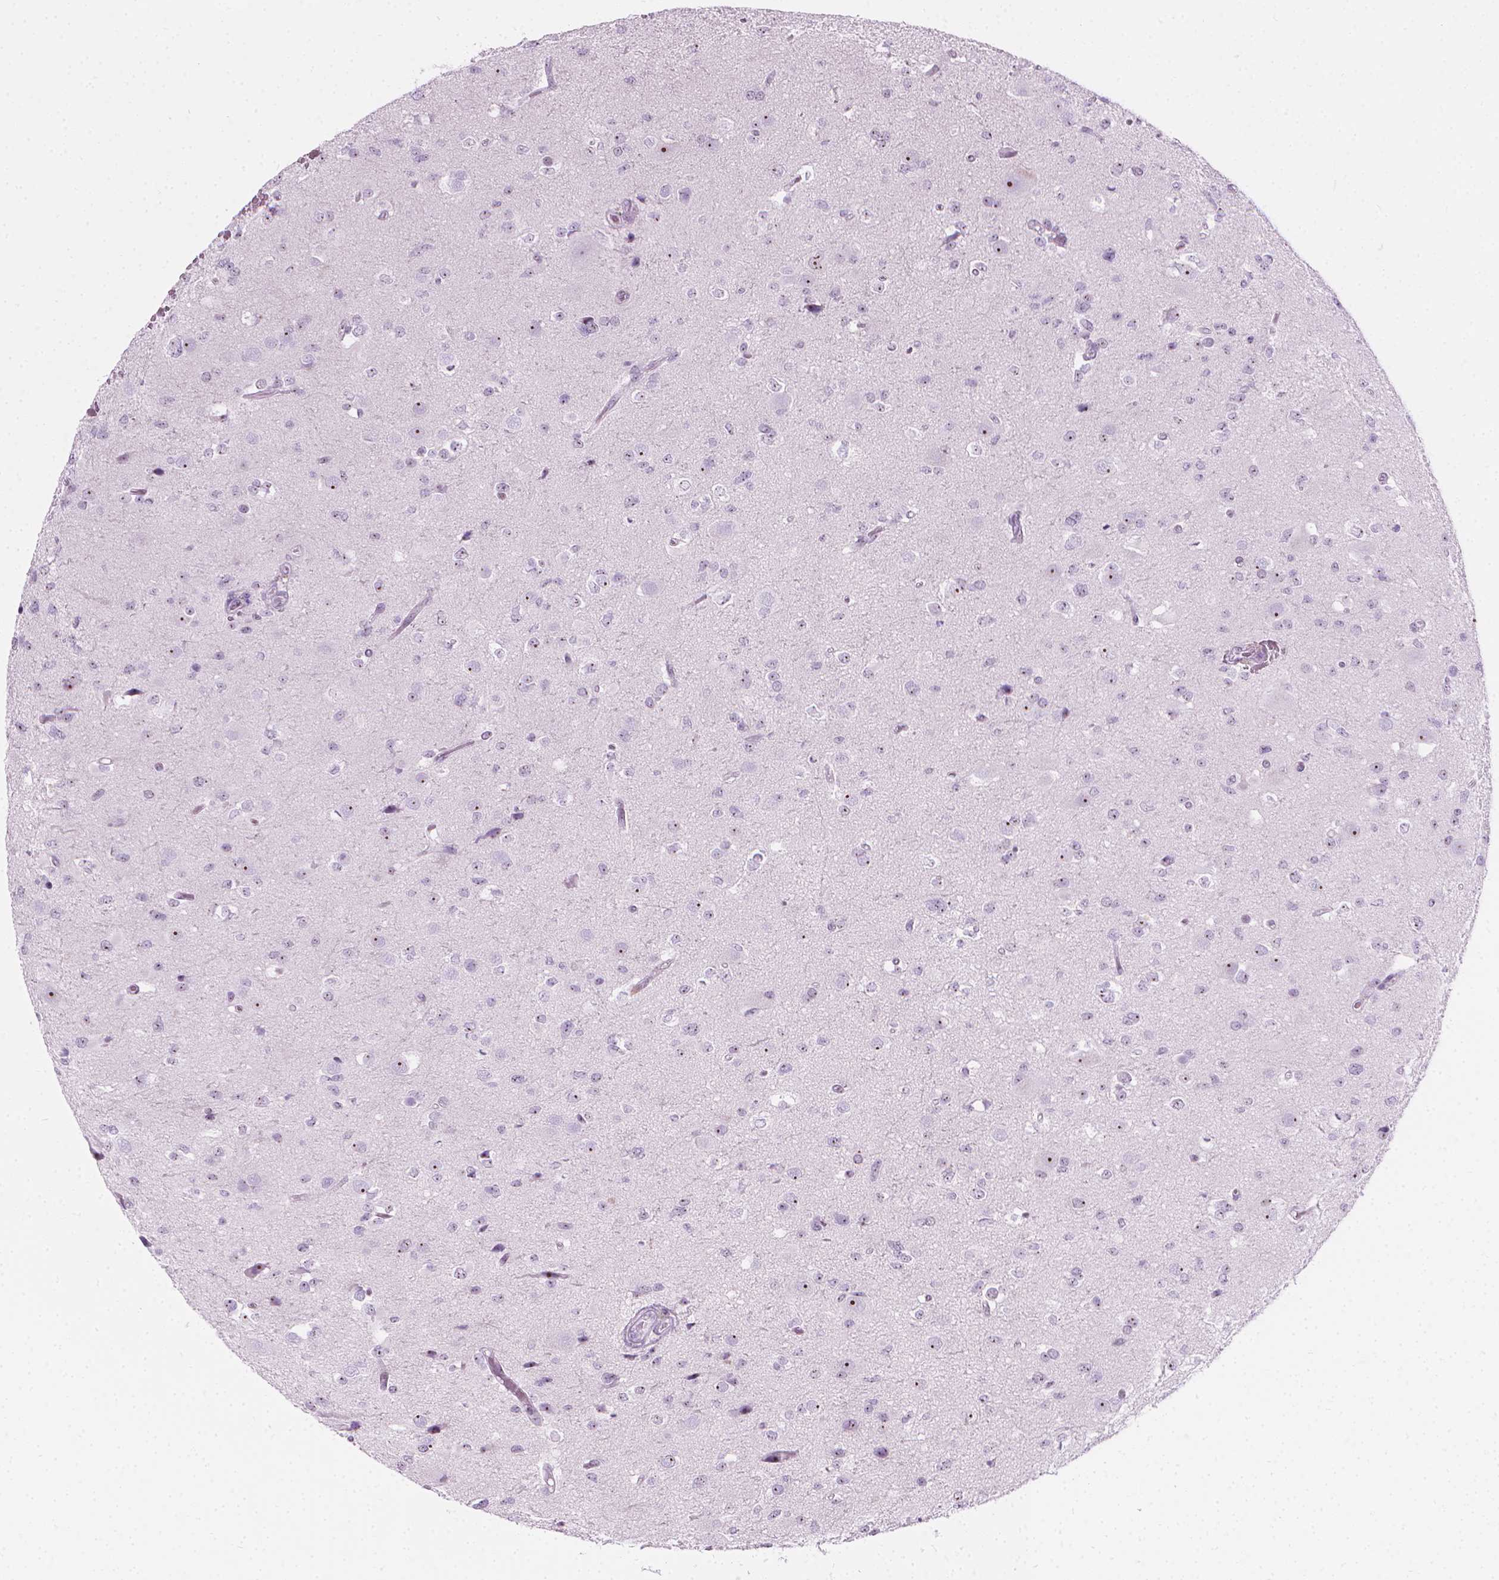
{"staining": {"intensity": "weak", "quantity": "<25%", "location": "nuclear"}, "tissue": "glioma", "cell_type": "Tumor cells", "image_type": "cancer", "snomed": [{"axis": "morphology", "description": "Glioma, malignant, Low grade"}, {"axis": "topography", "description": "Brain"}], "caption": "This image is of malignant glioma (low-grade) stained with immunohistochemistry (IHC) to label a protein in brown with the nuclei are counter-stained blue. There is no positivity in tumor cells.", "gene": "NOL7", "patient": {"sex": "female", "age": 32}}